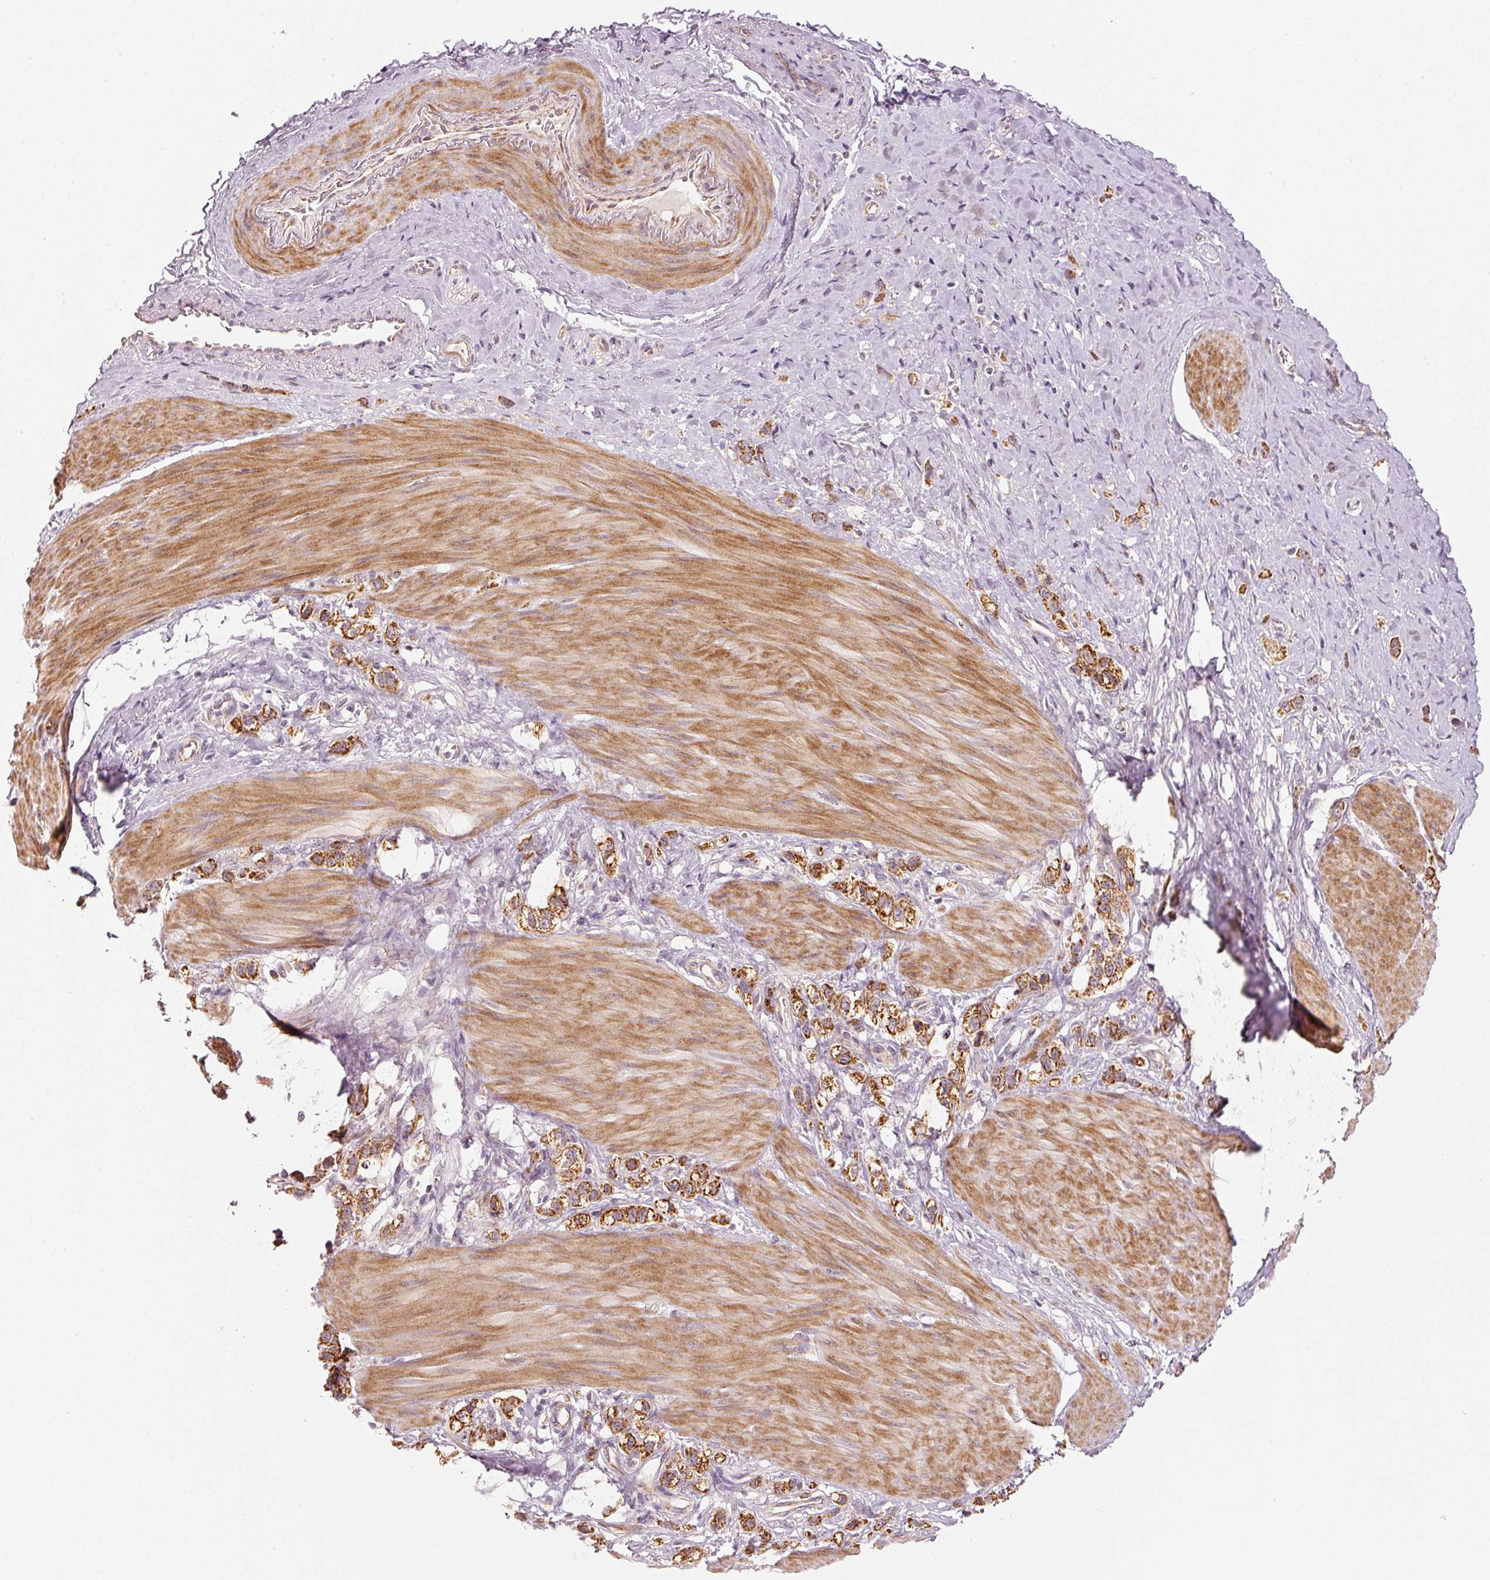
{"staining": {"intensity": "strong", "quantity": ">75%", "location": "cytoplasmic/membranous"}, "tissue": "stomach cancer", "cell_type": "Tumor cells", "image_type": "cancer", "snomed": [{"axis": "morphology", "description": "Adenocarcinoma, NOS"}, {"axis": "topography", "description": "Stomach"}], "caption": "Tumor cells demonstrate high levels of strong cytoplasmic/membranous expression in approximately >75% of cells in stomach cancer (adenocarcinoma).", "gene": "ARHGAP22", "patient": {"sex": "female", "age": 65}}